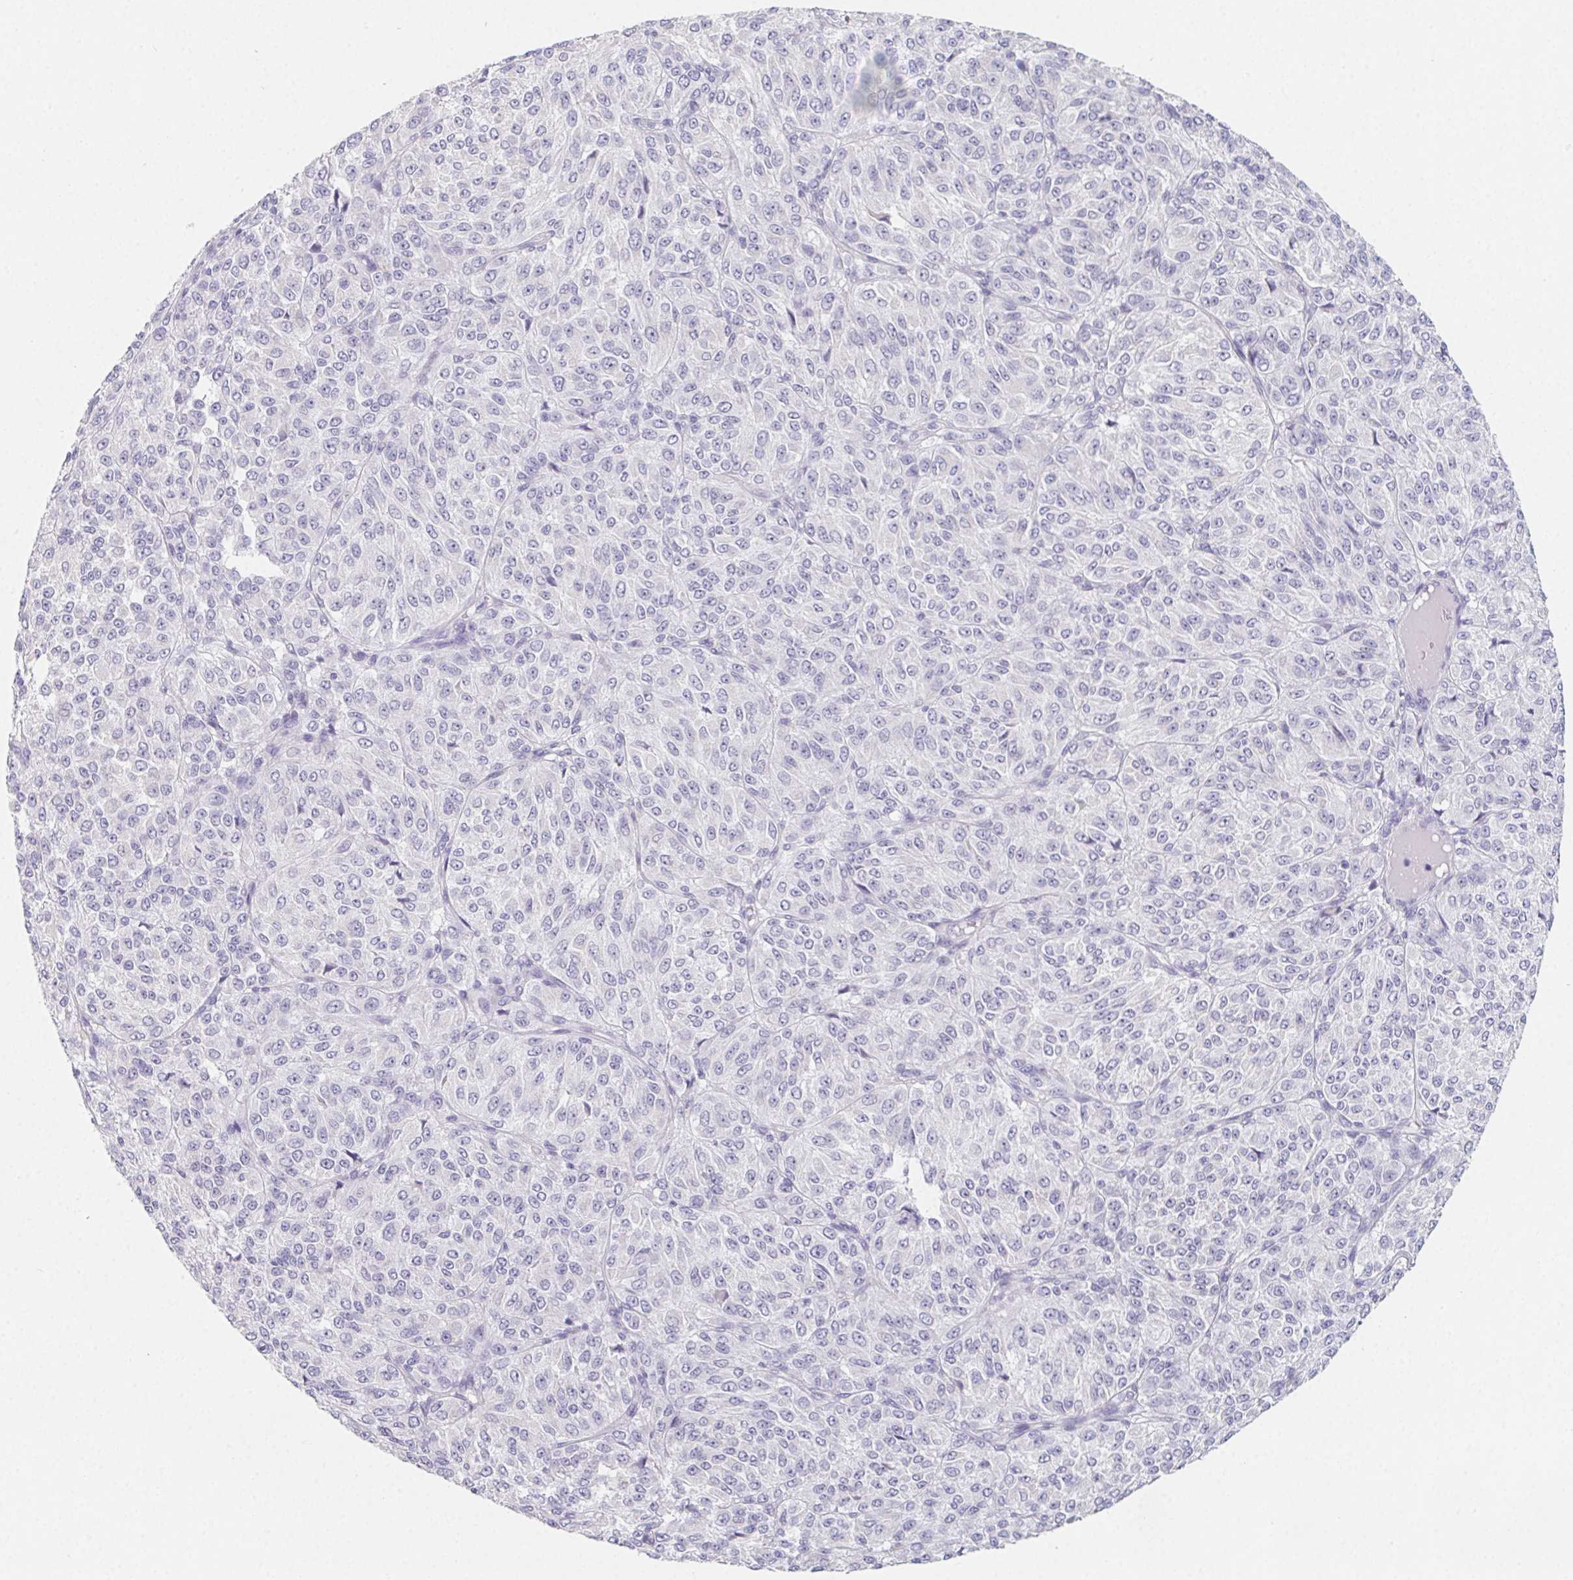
{"staining": {"intensity": "negative", "quantity": "none", "location": "none"}, "tissue": "melanoma", "cell_type": "Tumor cells", "image_type": "cancer", "snomed": [{"axis": "morphology", "description": "Malignant melanoma, Metastatic site"}, {"axis": "topography", "description": "Brain"}], "caption": "Tumor cells show no significant positivity in melanoma. (Brightfield microscopy of DAB (3,3'-diaminobenzidine) immunohistochemistry (IHC) at high magnification).", "gene": "GLIPR1L1", "patient": {"sex": "female", "age": 56}}